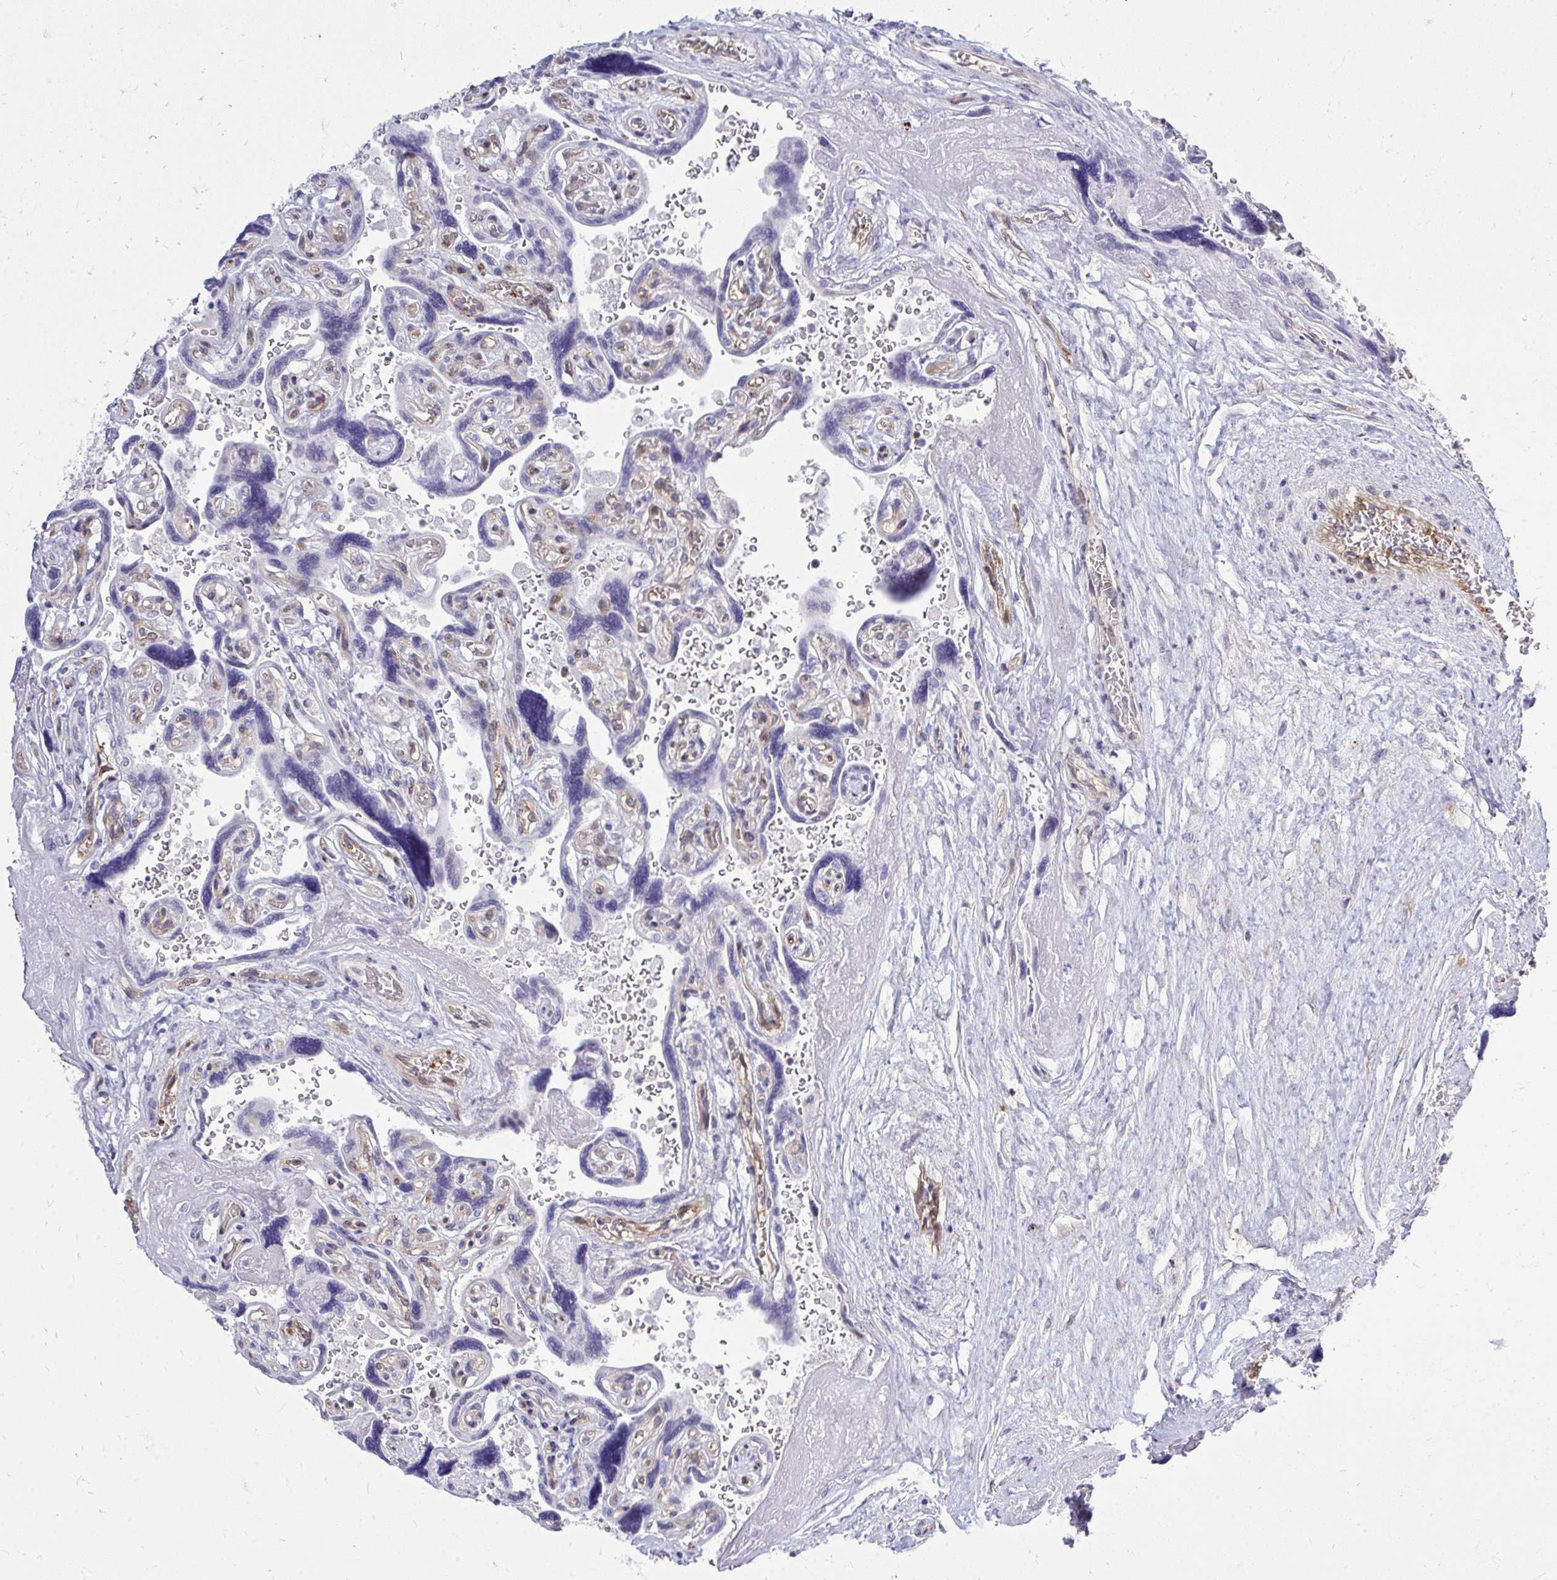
{"staining": {"intensity": "moderate", "quantity": "<25%", "location": "nuclear"}, "tissue": "placenta", "cell_type": "Decidual cells", "image_type": "normal", "snomed": [{"axis": "morphology", "description": "Normal tissue, NOS"}, {"axis": "topography", "description": "Placenta"}], "caption": "High-power microscopy captured an immunohistochemistry histopathology image of unremarkable placenta, revealing moderate nuclear expression in about <25% of decidual cells. Nuclei are stained in blue.", "gene": "FOXN3", "patient": {"sex": "female", "age": 32}}